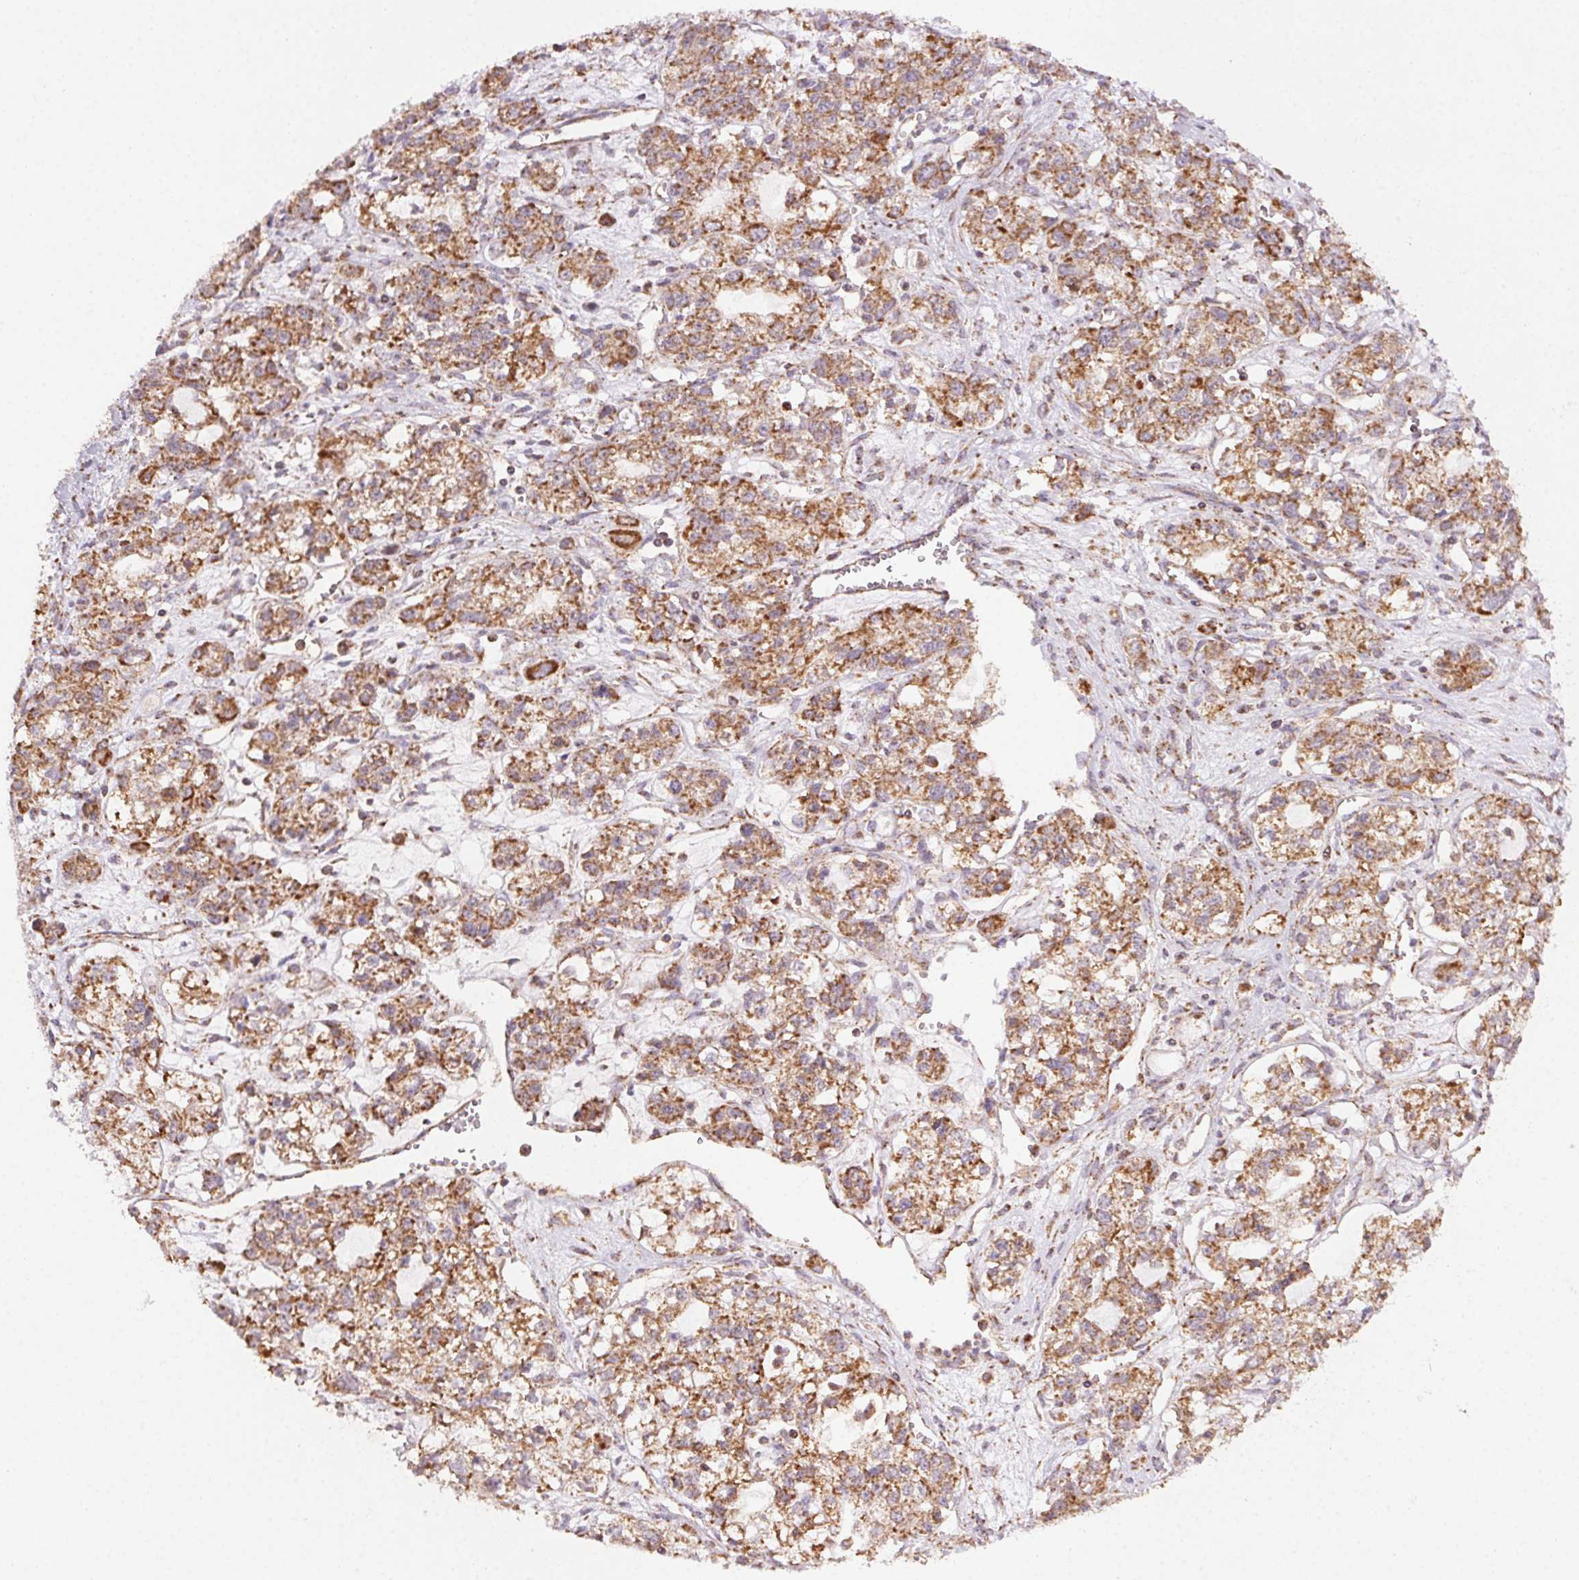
{"staining": {"intensity": "moderate", "quantity": ">75%", "location": "cytoplasmic/membranous"}, "tissue": "ovarian cancer", "cell_type": "Tumor cells", "image_type": "cancer", "snomed": [{"axis": "morphology", "description": "Carcinoma, endometroid"}, {"axis": "topography", "description": "Ovary"}], "caption": "Immunohistochemical staining of human ovarian cancer (endometroid carcinoma) displays medium levels of moderate cytoplasmic/membranous protein positivity in about >75% of tumor cells. (IHC, brightfield microscopy, high magnification).", "gene": "CLPB", "patient": {"sex": "female", "age": 64}}